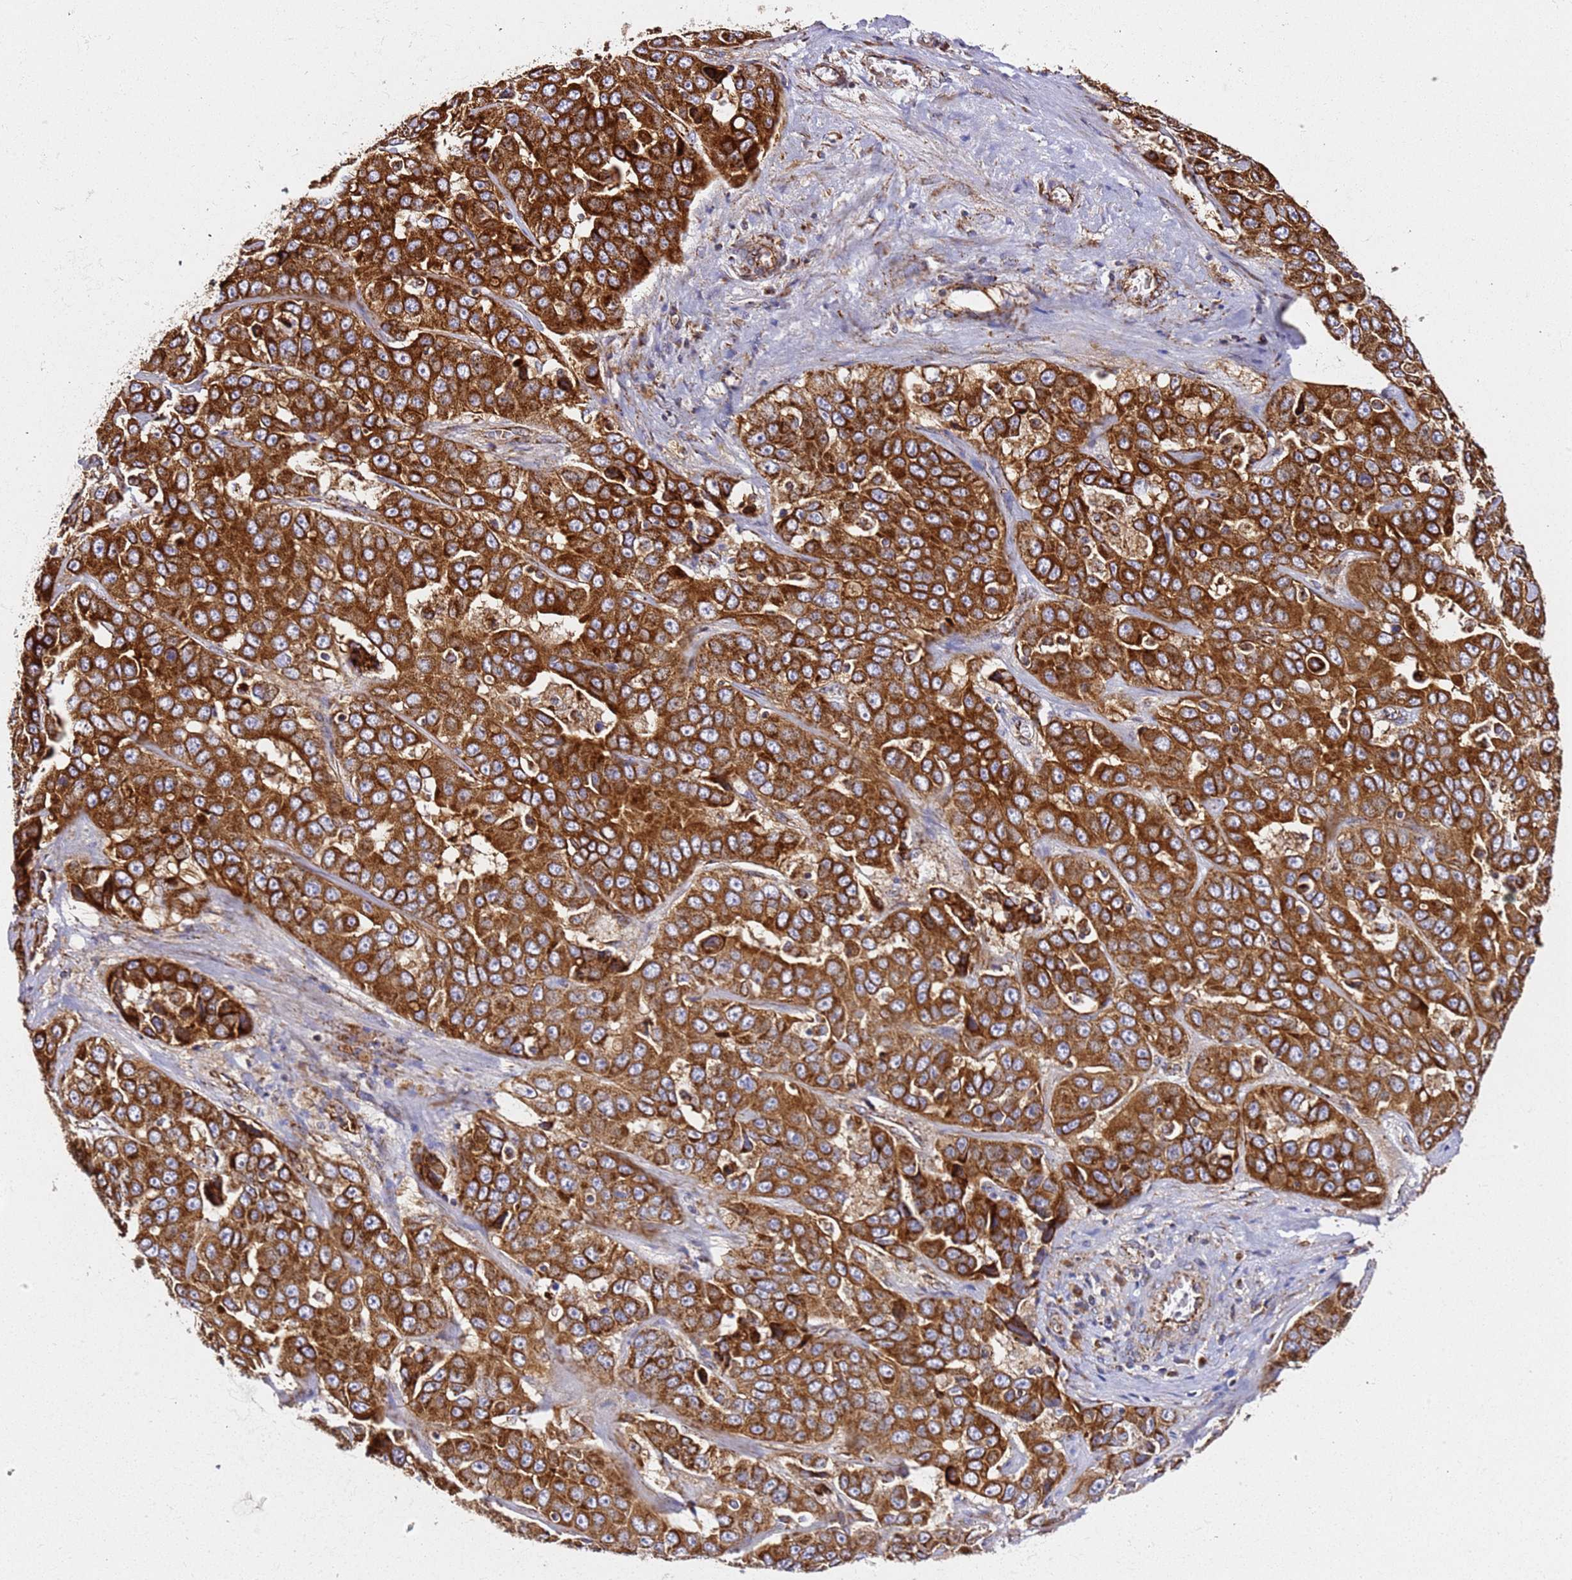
{"staining": {"intensity": "strong", "quantity": ">75%", "location": "cytoplasmic/membranous"}, "tissue": "liver cancer", "cell_type": "Tumor cells", "image_type": "cancer", "snomed": [{"axis": "morphology", "description": "Cholangiocarcinoma"}, {"axis": "topography", "description": "Liver"}], "caption": "A micrograph of liver cholangiocarcinoma stained for a protein shows strong cytoplasmic/membranous brown staining in tumor cells.", "gene": "NDUFA3", "patient": {"sex": "female", "age": 52}}